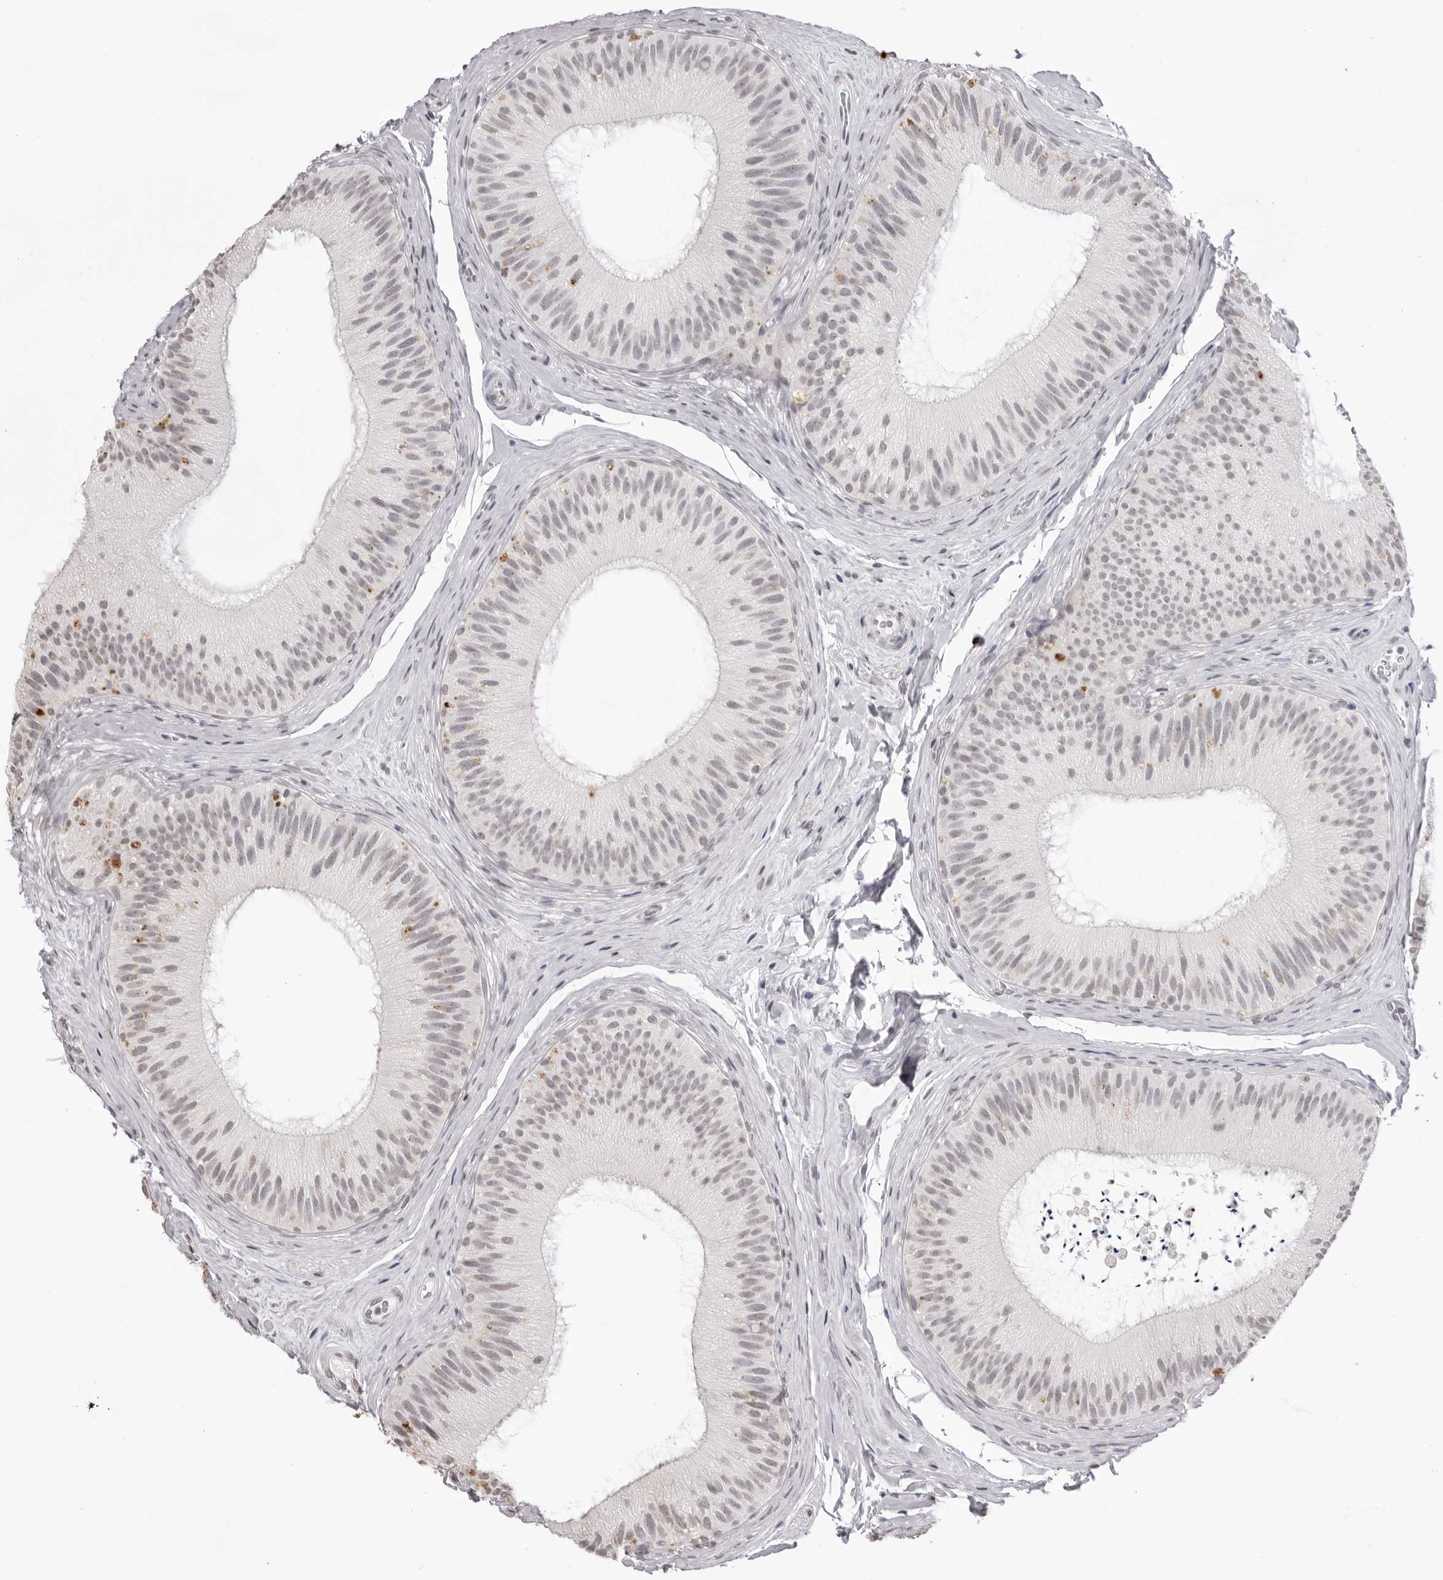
{"staining": {"intensity": "moderate", "quantity": "<25%", "location": "cytoplasmic/membranous"}, "tissue": "epididymis", "cell_type": "Glandular cells", "image_type": "normal", "snomed": [{"axis": "morphology", "description": "Normal tissue, NOS"}, {"axis": "topography", "description": "Epididymis"}], "caption": "Immunohistochemical staining of normal epididymis displays low levels of moderate cytoplasmic/membranous staining in about <25% of glandular cells. The staining was performed using DAB (3,3'-diaminobenzidine), with brown indicating positive protein expression. Nuclei are stained blue with hematoxylin.", "gene": "NTM", "patient": {"sex": "male", "age": 45}}